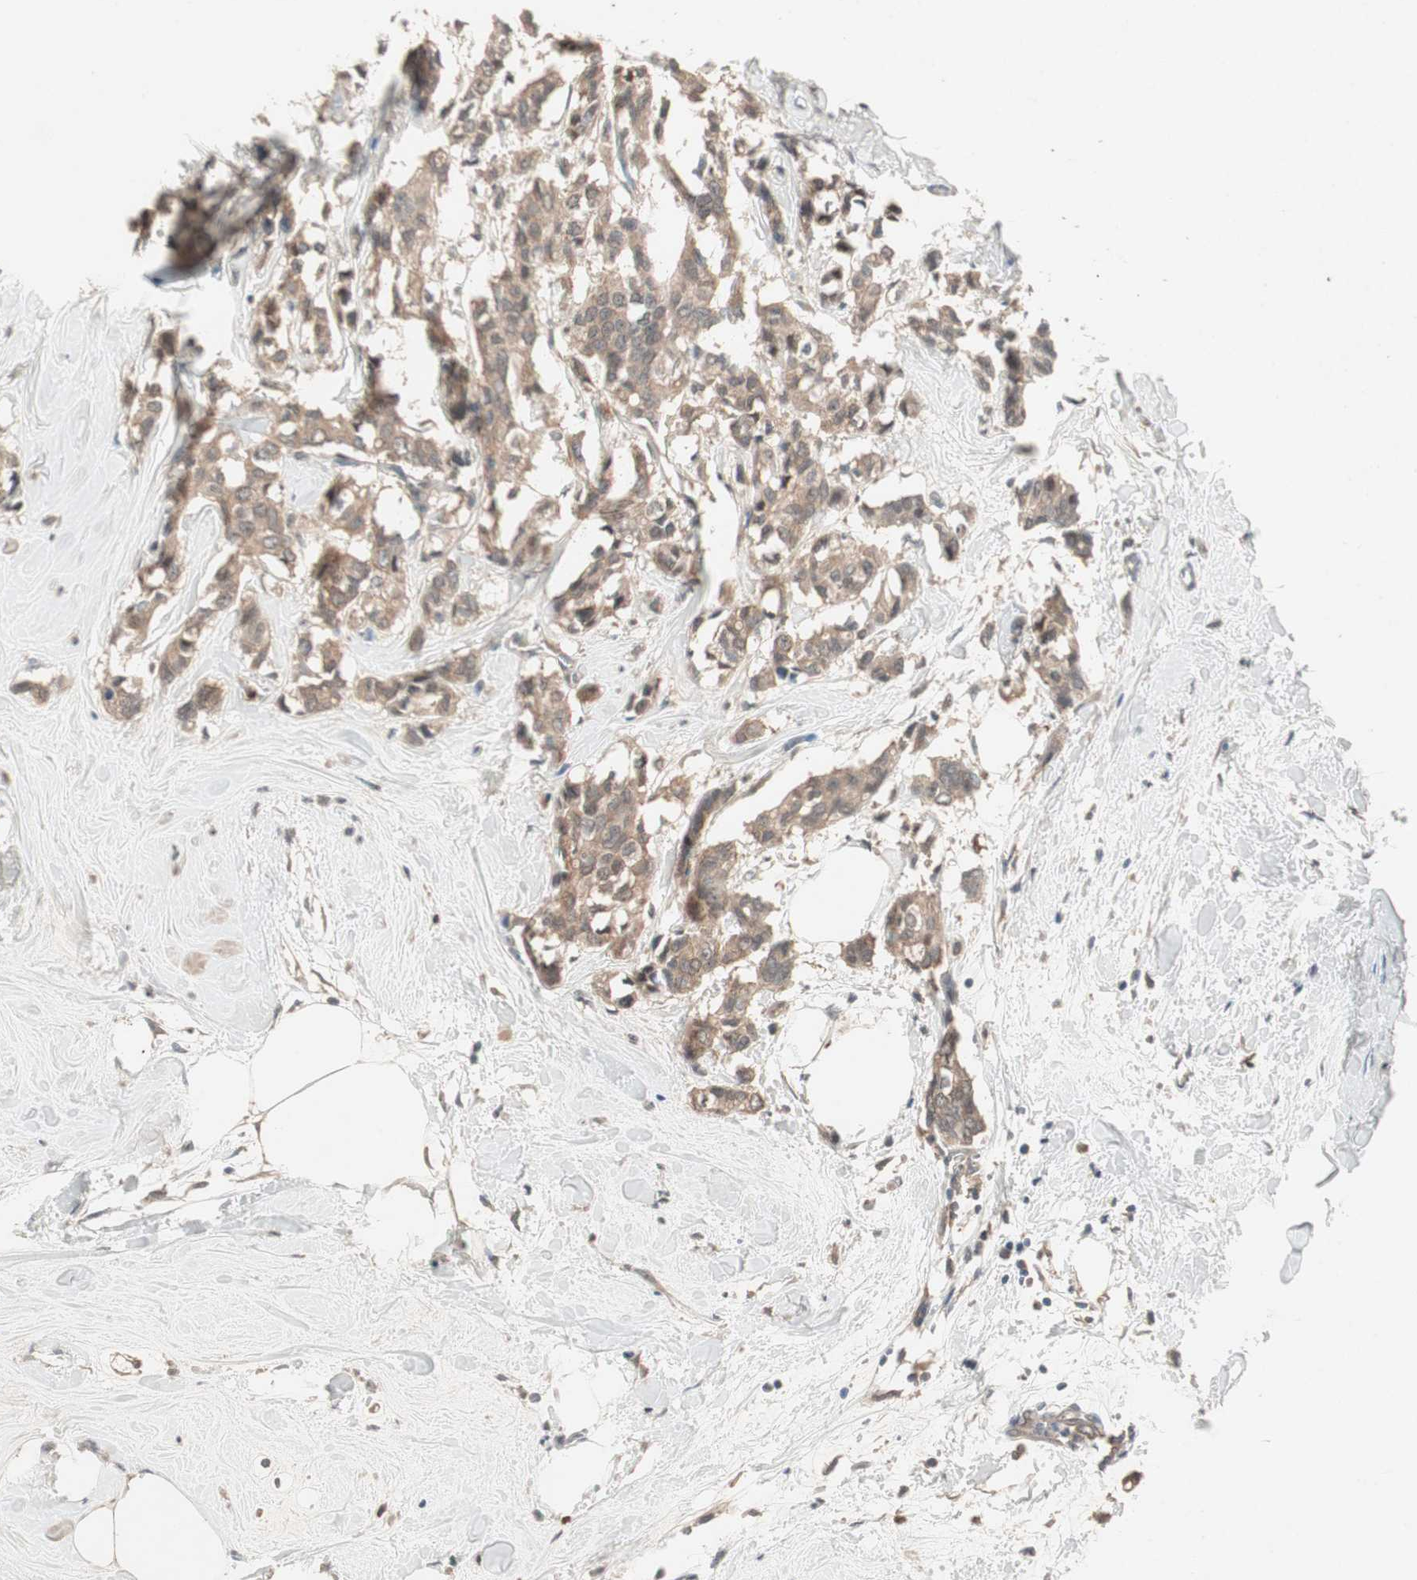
{"staining": {"intensity": "moderate", "quantity": ">75%", "location": "cytoplasmic/membranous"}, "tissue": "breast cancer", "cell_type": "Tumor cells", "image_type": "cancer", "snomed": [{"axis": "morphology", "description": "Duct carcinoma"}, {"axis": "topography", "description": "Breast"}], "caption": "Human breast cancer (invasive ductal carcinoma) stained for a protein (brown) displays moderate cytoplasmic/membranous positive expression in approximately >75% of tumor cells.", "gene": "NFRKB", "patient": {"sex": "female", "age": 84}}